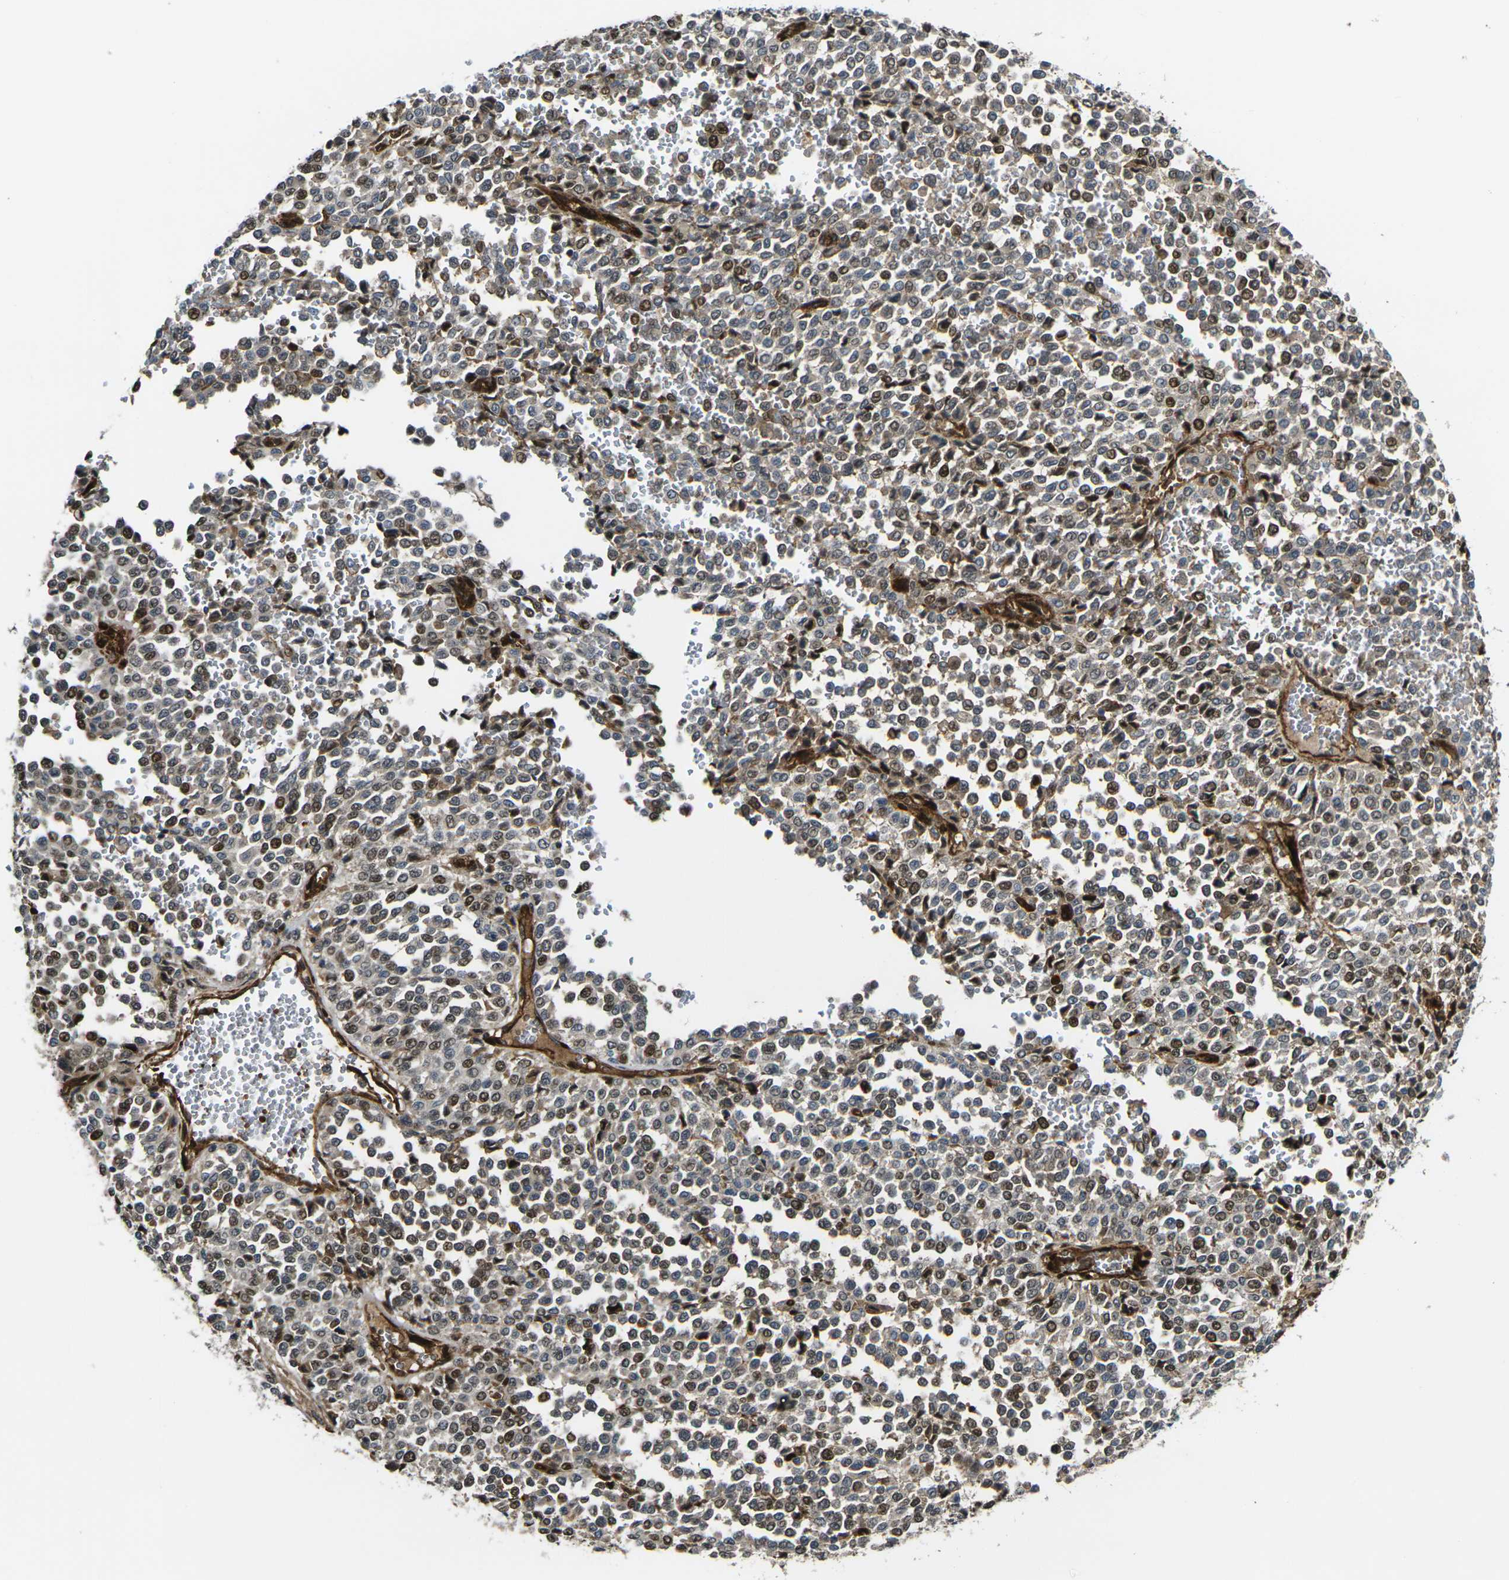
{"staining": {"intensity": "strong", "quantity": "25%-75%", "location": "cytoplasmic/membranous,nuclear"}, "tissue": "melanoma", "cell_type": "Tumor cells", "image_type": "cancer", "snomed": [{"axis": "morphology", "description": "Malignant melanoma, Metastatic site"}, {"axis": "topography", "description": "Pancreas"}], "caption": "Malignant melanoma (metastatic site) tissue displays strong cytoplasmic/membranous and nuclear staining in approximately 25%-75% of tumor cells", "gene": "ECE1", "patient": {"sex": "female", "age": 30}}